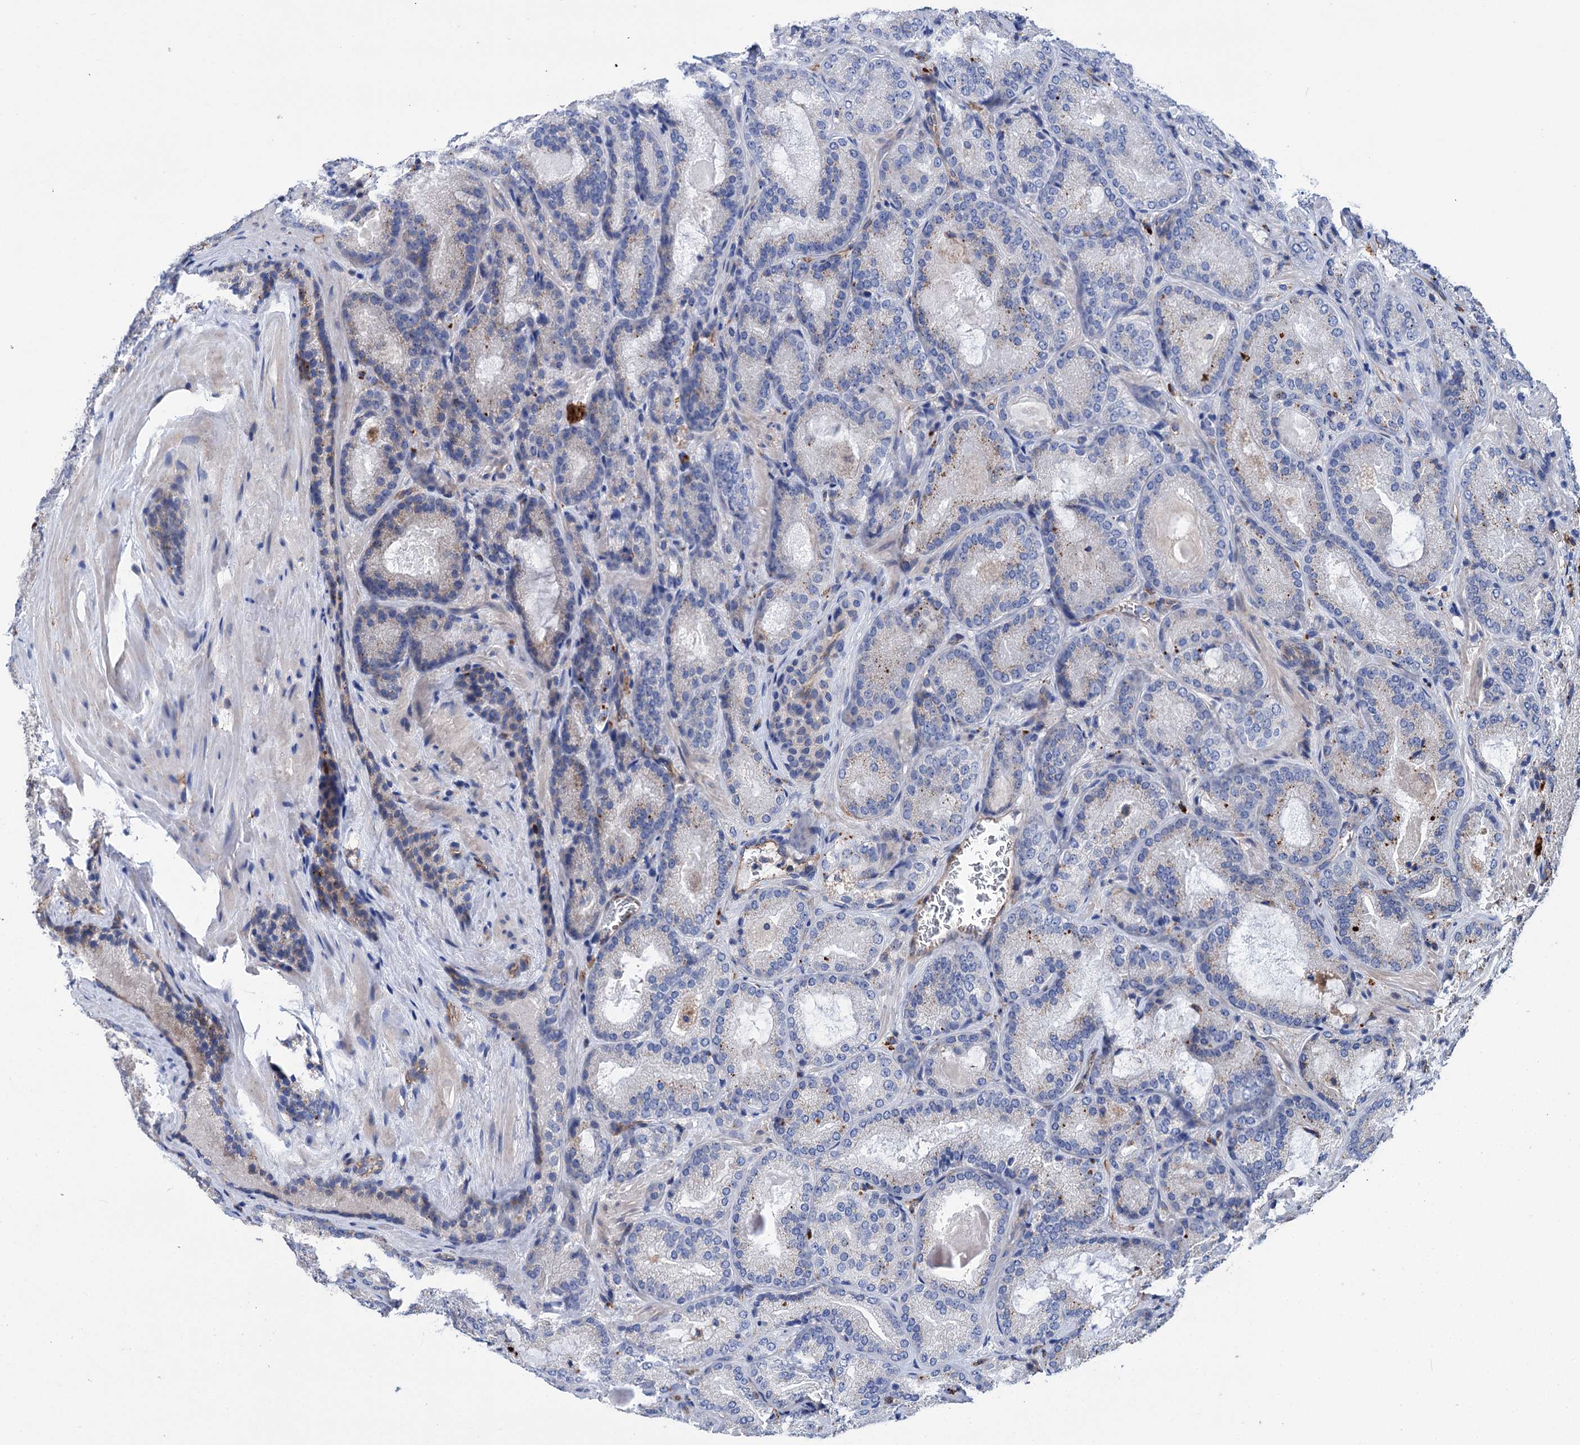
{"staining": {"intensity": "moderate", "quantity": "<25%", "location": "cytoplasmic/membranous"}, "tissue": "prostate cancer", "cell_type": "Tumor cells", "image_type": "cancer", "snomed": [{"axis": "morphology", "description": "Adenocarcinoma, Low grade"}, {"axis": "topography", "description": "Prostate"}], "caption": "Protein expression analysis of human prostate cancer (adenocarcinoma (low-grade)) reveals moderate cytoplasmic/membranous staining in about <25% of tumor cells.", "gene": "SCPEP1", "patient": {"sex": "male", "age": 74}}